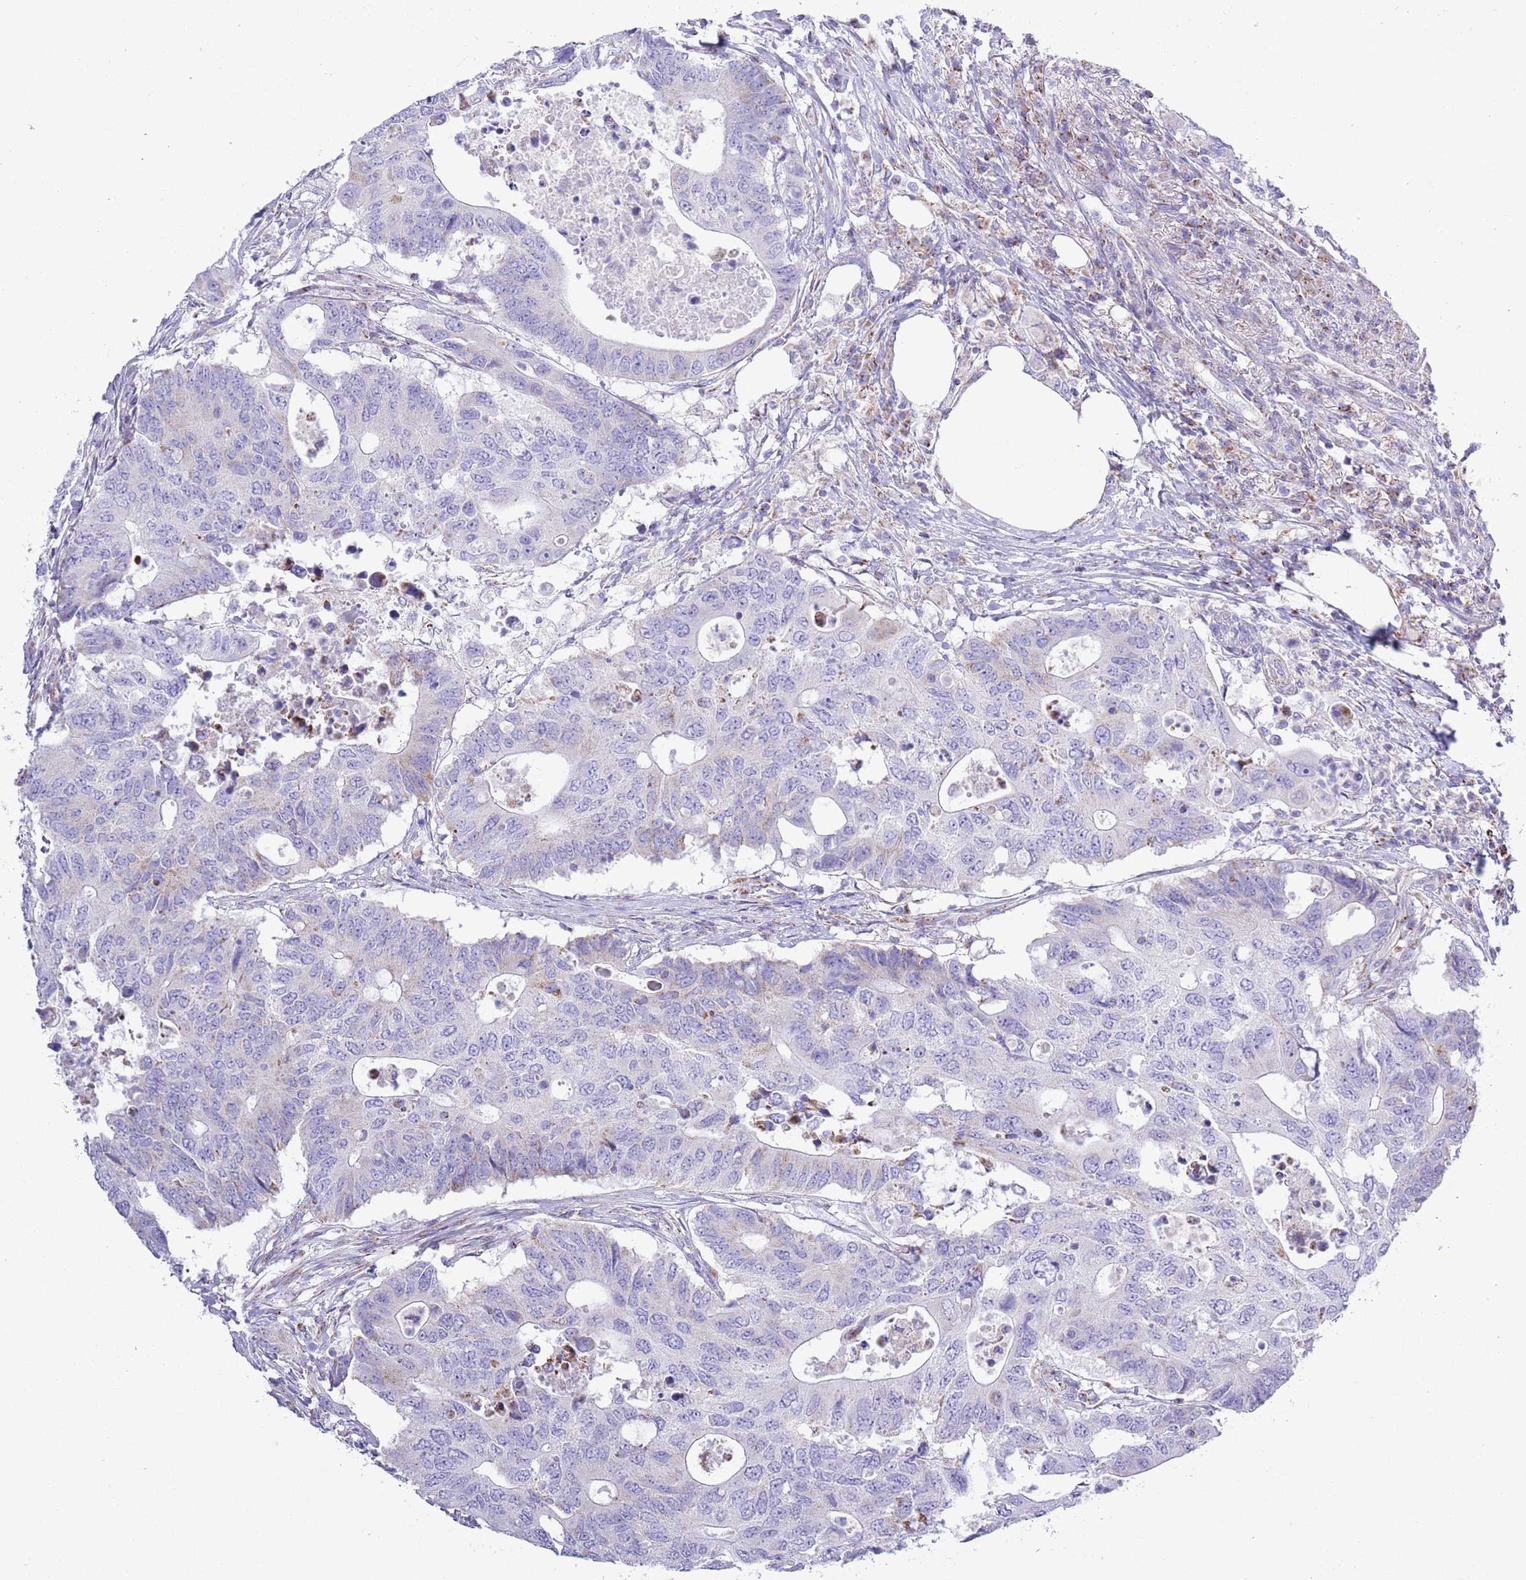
{"staining": {"intensity": "negative", "quantity": "none", "location": "none"}, "tissue": "colorectal cancer", "cell_type": "Tumor cells", "image_type": "cancer", "snomed": [{"axis": "morphology", "description": "Adenocarcinoma, NOS"}, {"axis": "topography", "description": "Colon"}], "caption": "The immunohistochemistry photomicrograph has no significant positivity in tumor cells of adenocarcinoma (colorectal) tissue.", "gene": "ATP6V1B1", "patient": {"sex": "male", "age": 71}}